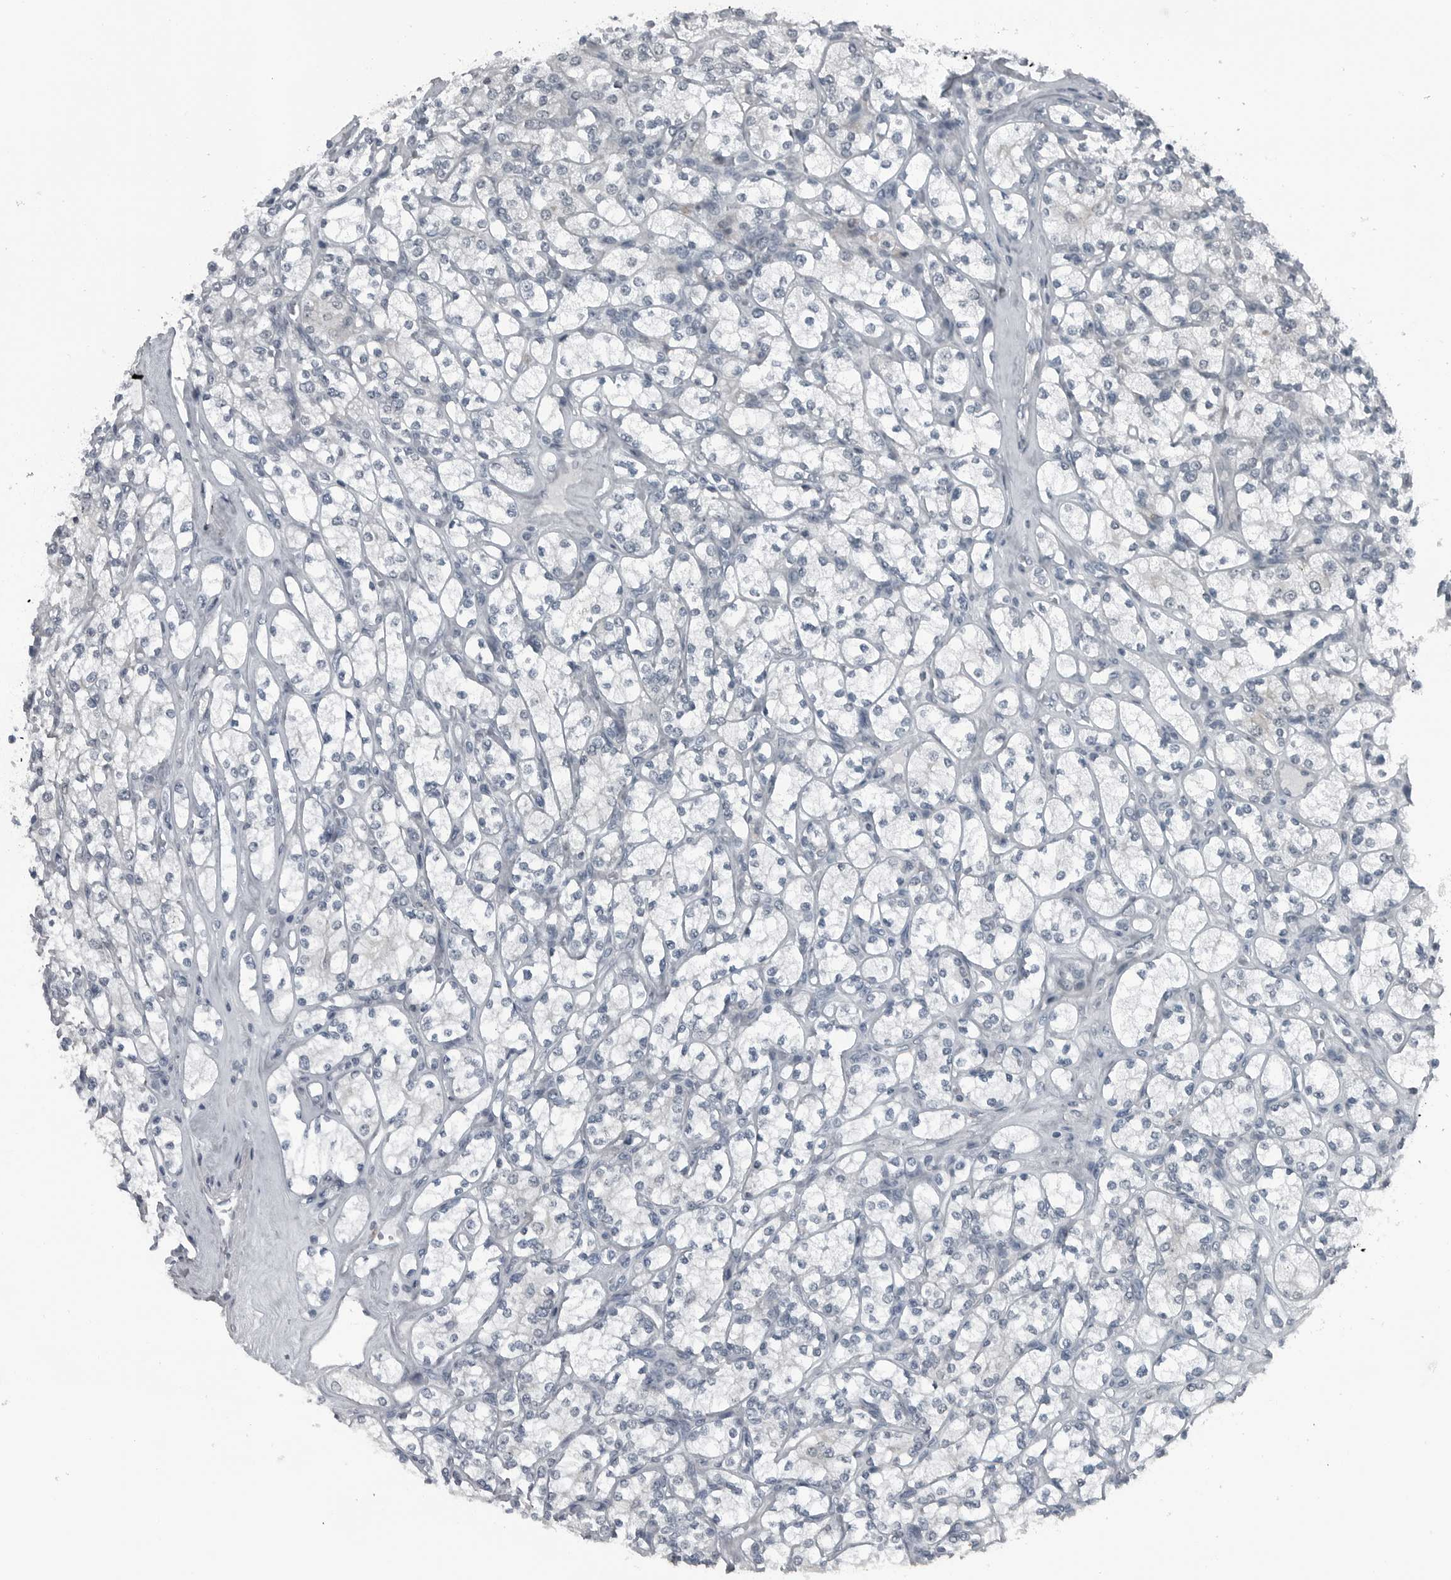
{"staining": {"intensity": "negative", "quantity": "none", "location": "none"}, "tissue": "renal cancer", "cell_type": "Tumor cells", "image_type": "cancer", "snomed": [{"axis": "morphology", "description": "Adenocarcinoma, NOS"}, {"axis": "topography", "description": "Kidney"}], "caption": "Tumor cells show no significant protein expression in renal cancer (adenocarcinoma).", "gene": "DNAAF11", "patient": {"sex": "male", "age": 77}}